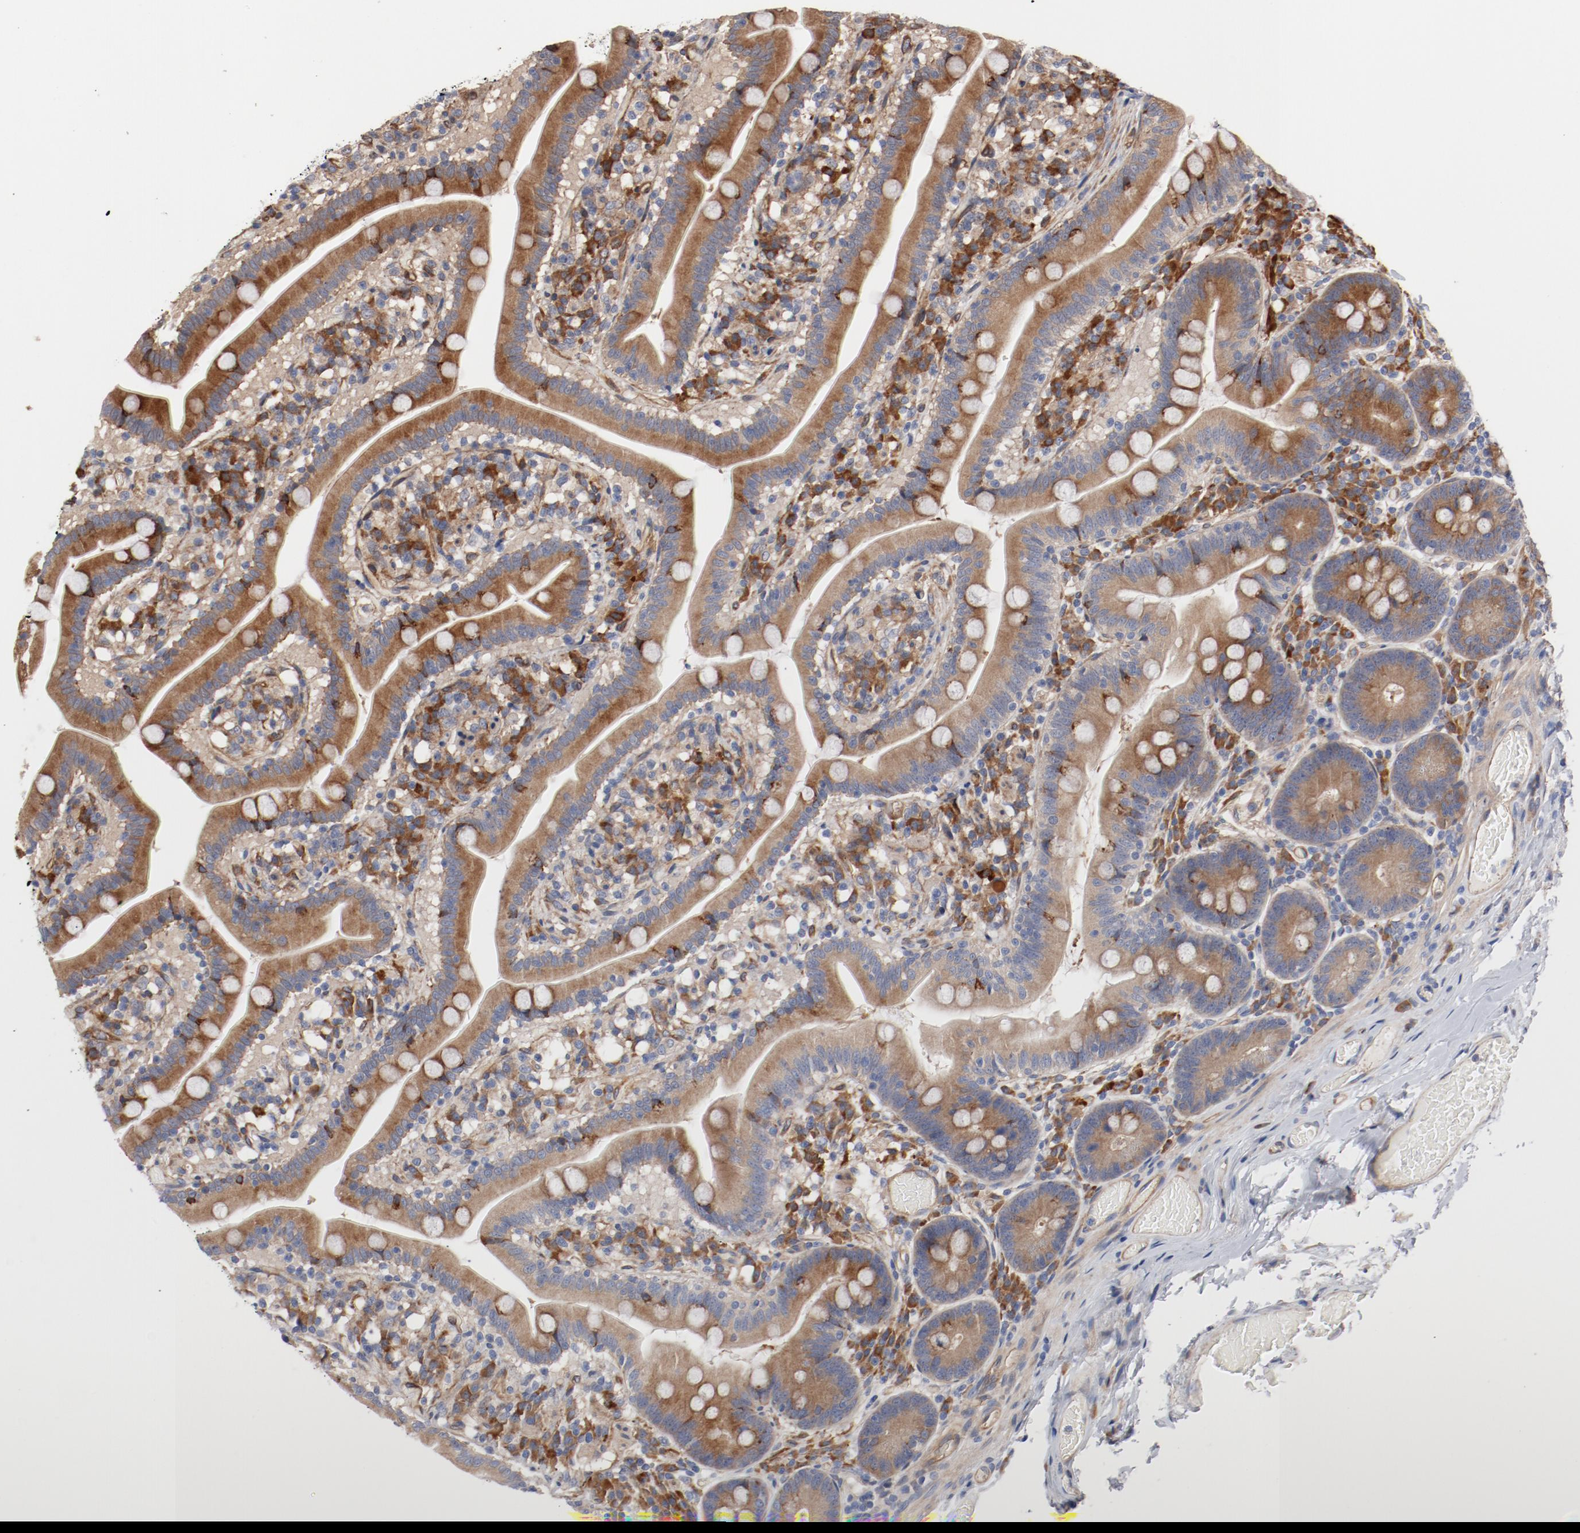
{"staining": {"intensity": "moderate", "quantity": ">75%", "location": "cytoplasmic/membranous"}, "tissue": "duodenum", "cell_type": "Glandular cells", "image_type": "normal", "snomed": [{"axis": "morphology", "description": "Normal tissue, NOS"}, {"axis": "topography", "description": "Duodenum"}], "caption": "Immunohistochemistry micrograph of benign duodenum stained for a protein (brown), which exhibits medium levels of moderate cytoplasmic/membranous staining in about >75% of glandular cells.", "gene": "PITPNM2", "patient": {"sex": "male", "age": 66}}